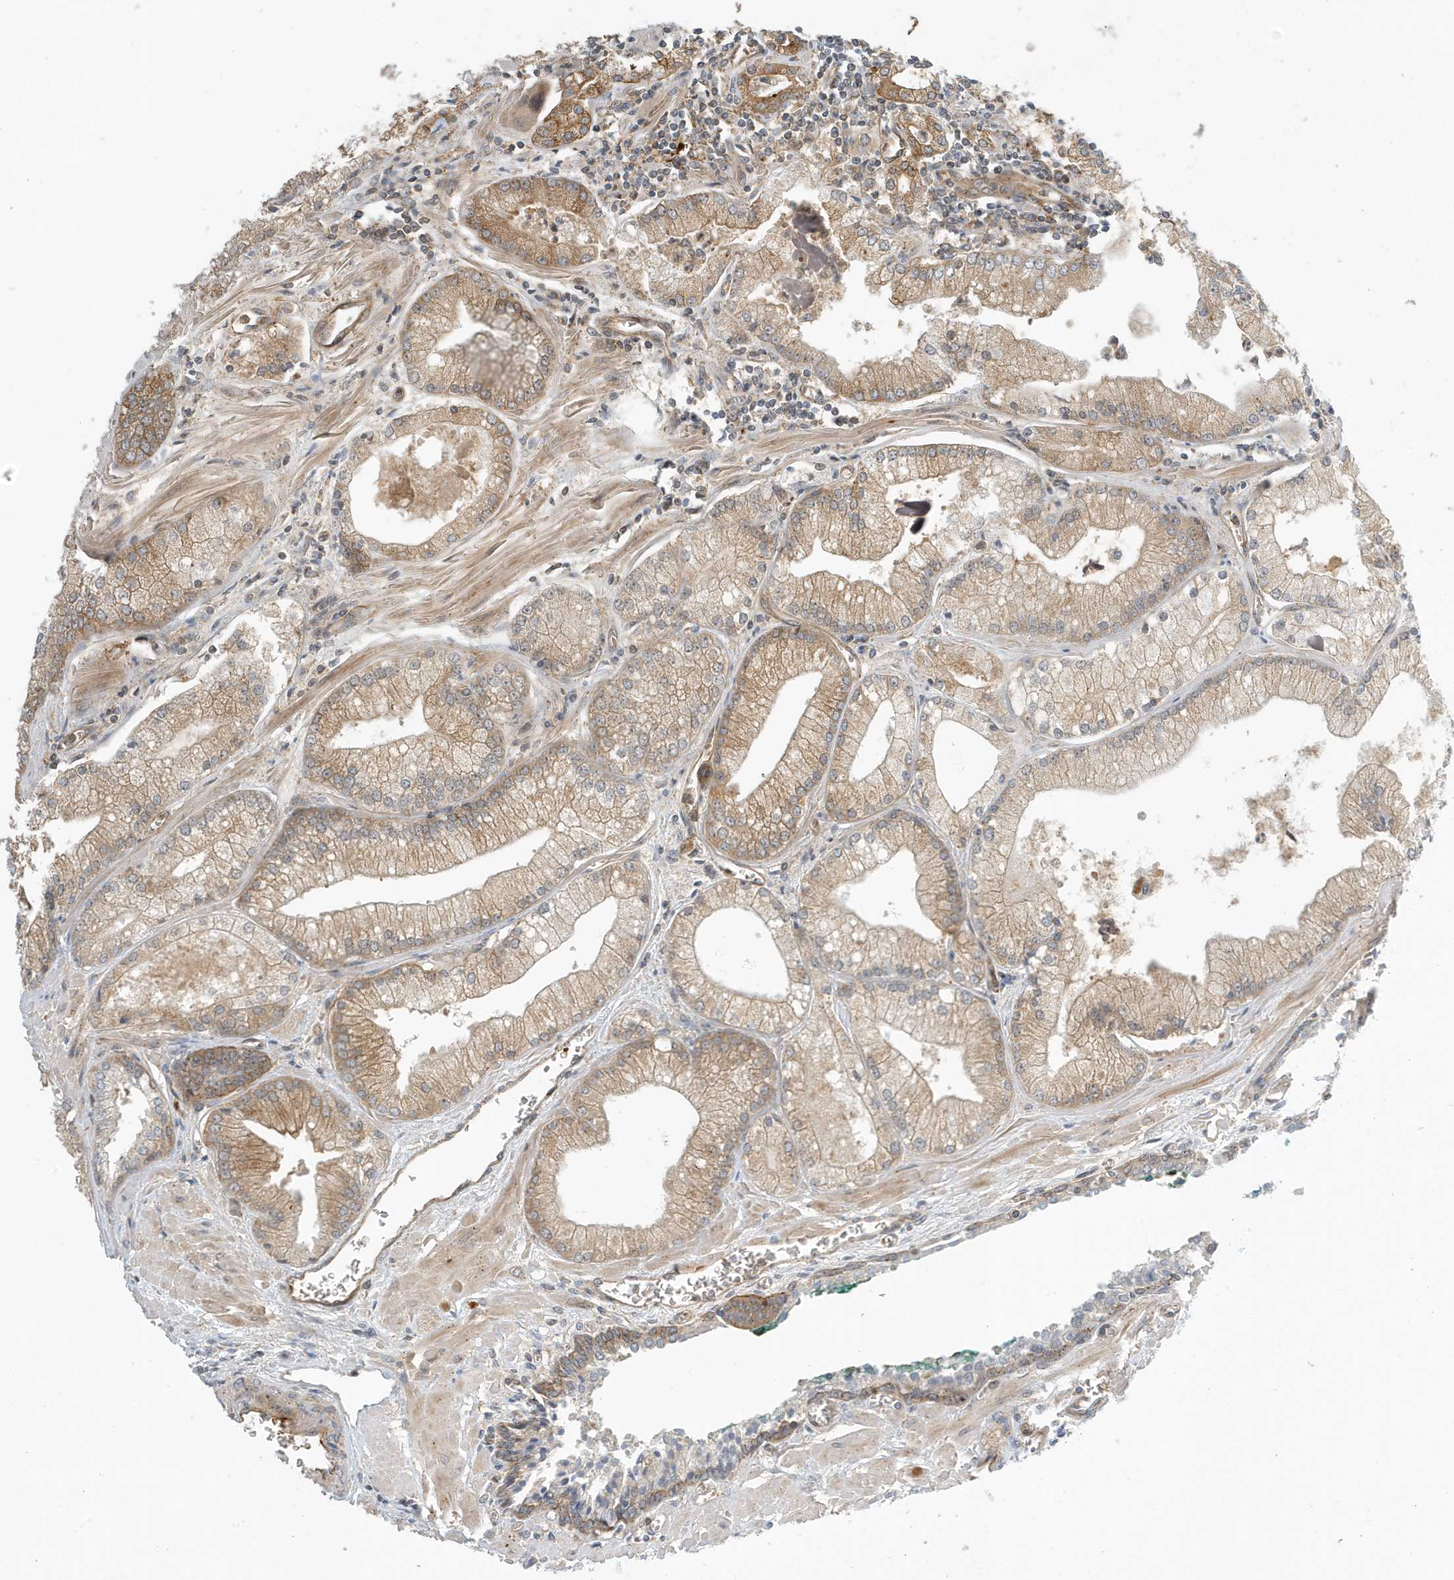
{"staining": {"intensity": "moderate", "quantity": "25%-75%", "location": "cytoplasmic/membranous"}, "tissue": "prostate cancer", "cell_type": "Tumor cells", "image_type": "cancer", "snomed": [{"axis": "morphology", "description": "Adenocarcinoma, Low grade"}, {"axis": "topography", "description": "Prostate"}], "caption": "IHC micrograph of adenocarcinoma (low-grade) (prostate) stained for a protein (brown), which exhibits medium levels of moderate cytoplasmic/membranous staining in approximately 25%-75% of tumor cells.", "gene": "FYCO1", "patient": {"sex": "male", "age": 67}}